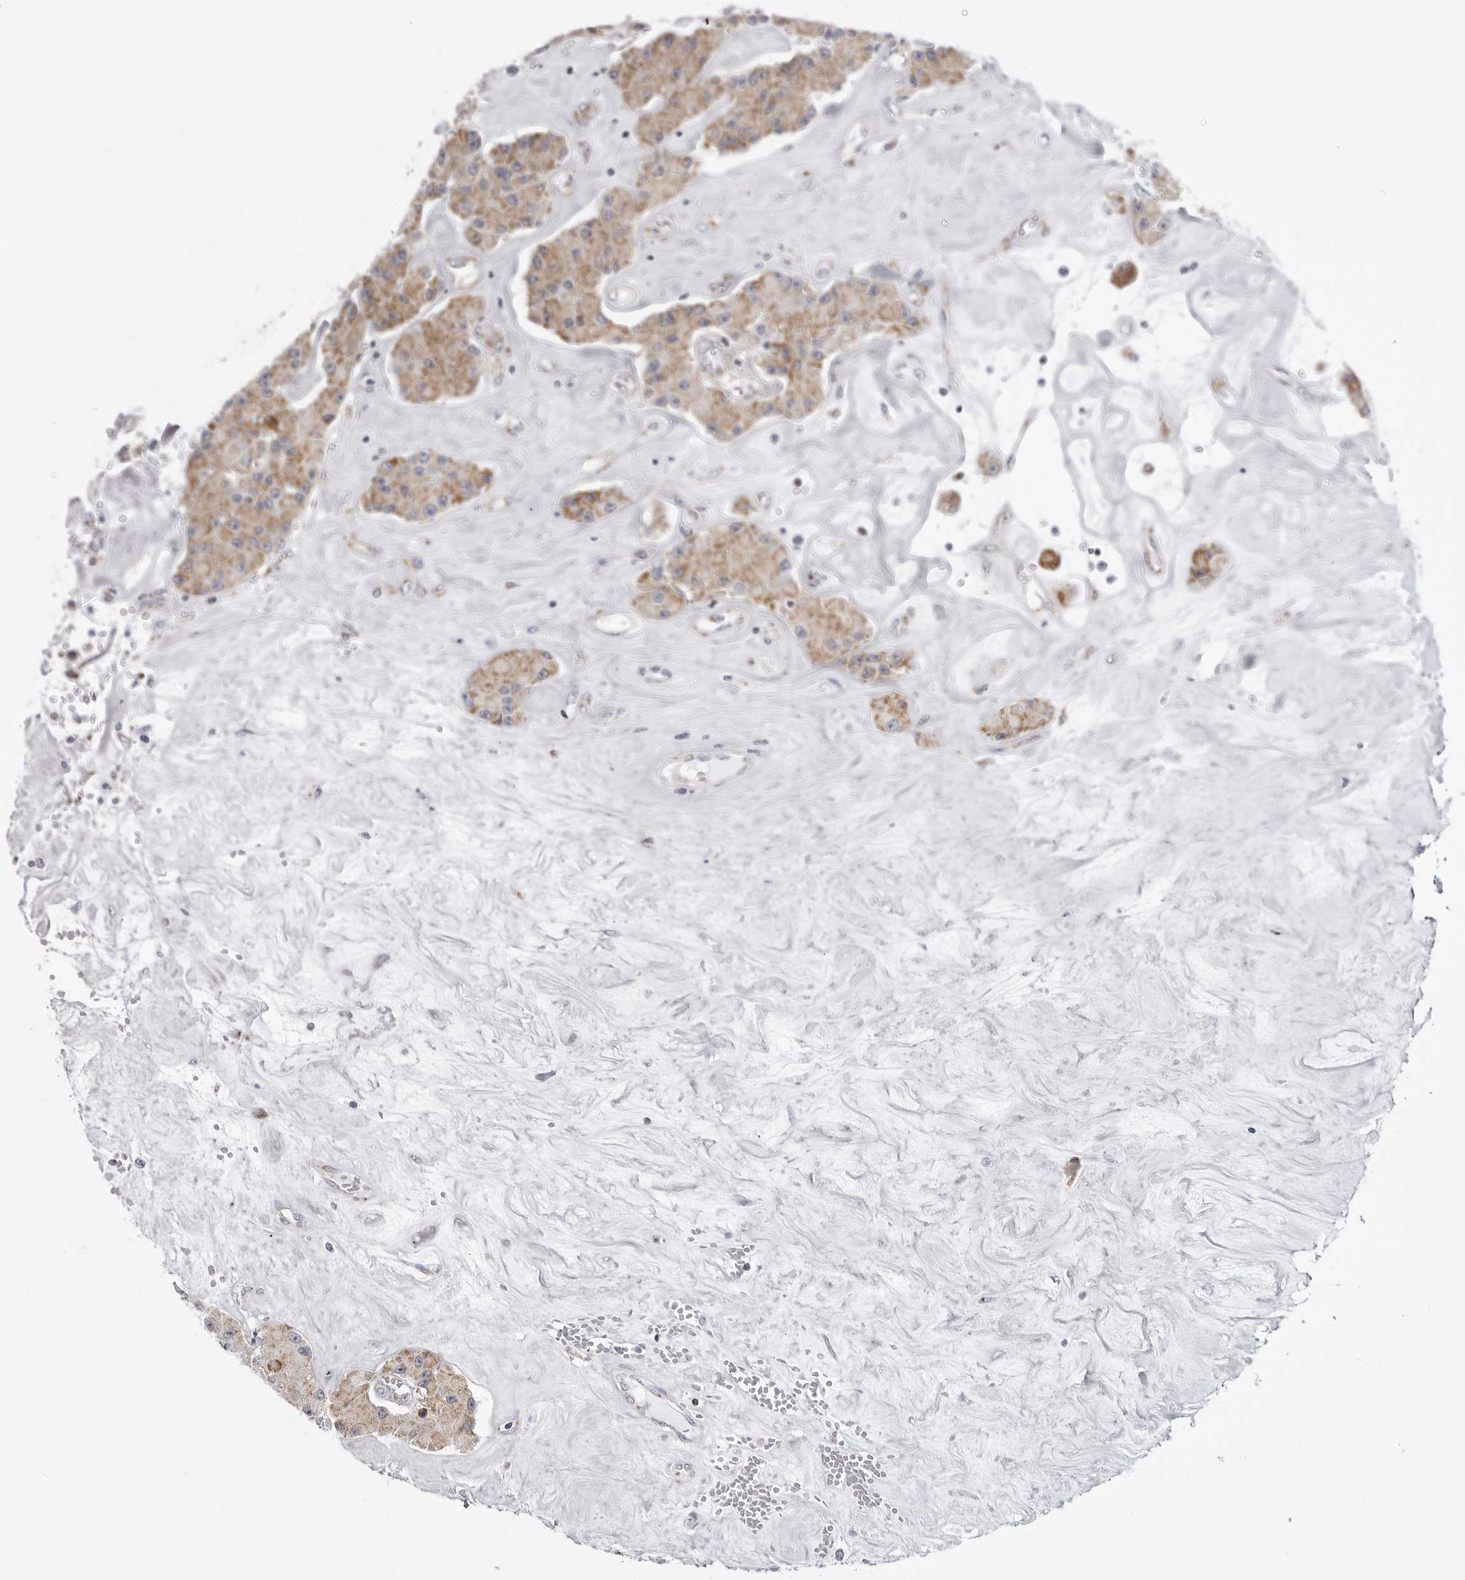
{"staining": {"intensity": "moderate", "quantity": ">75%", "location": "cytoplasmic/membranous"}, "tissue": "carcinoid", "cell_type": "Tumor cells", "image_type": "cancer", "snomed": [{"axis": "morphology", "description": "Carcinoid, malignant, NOS"}, {"axis": "topography", "description": "Pancreas"}], "caption": "Protein staining shows moderate cytoplasmic/membranous staining in about >75% of tumor cells in carcinoid.", "gene": "FH", "patient": {"sex": "male", "age": 41}}